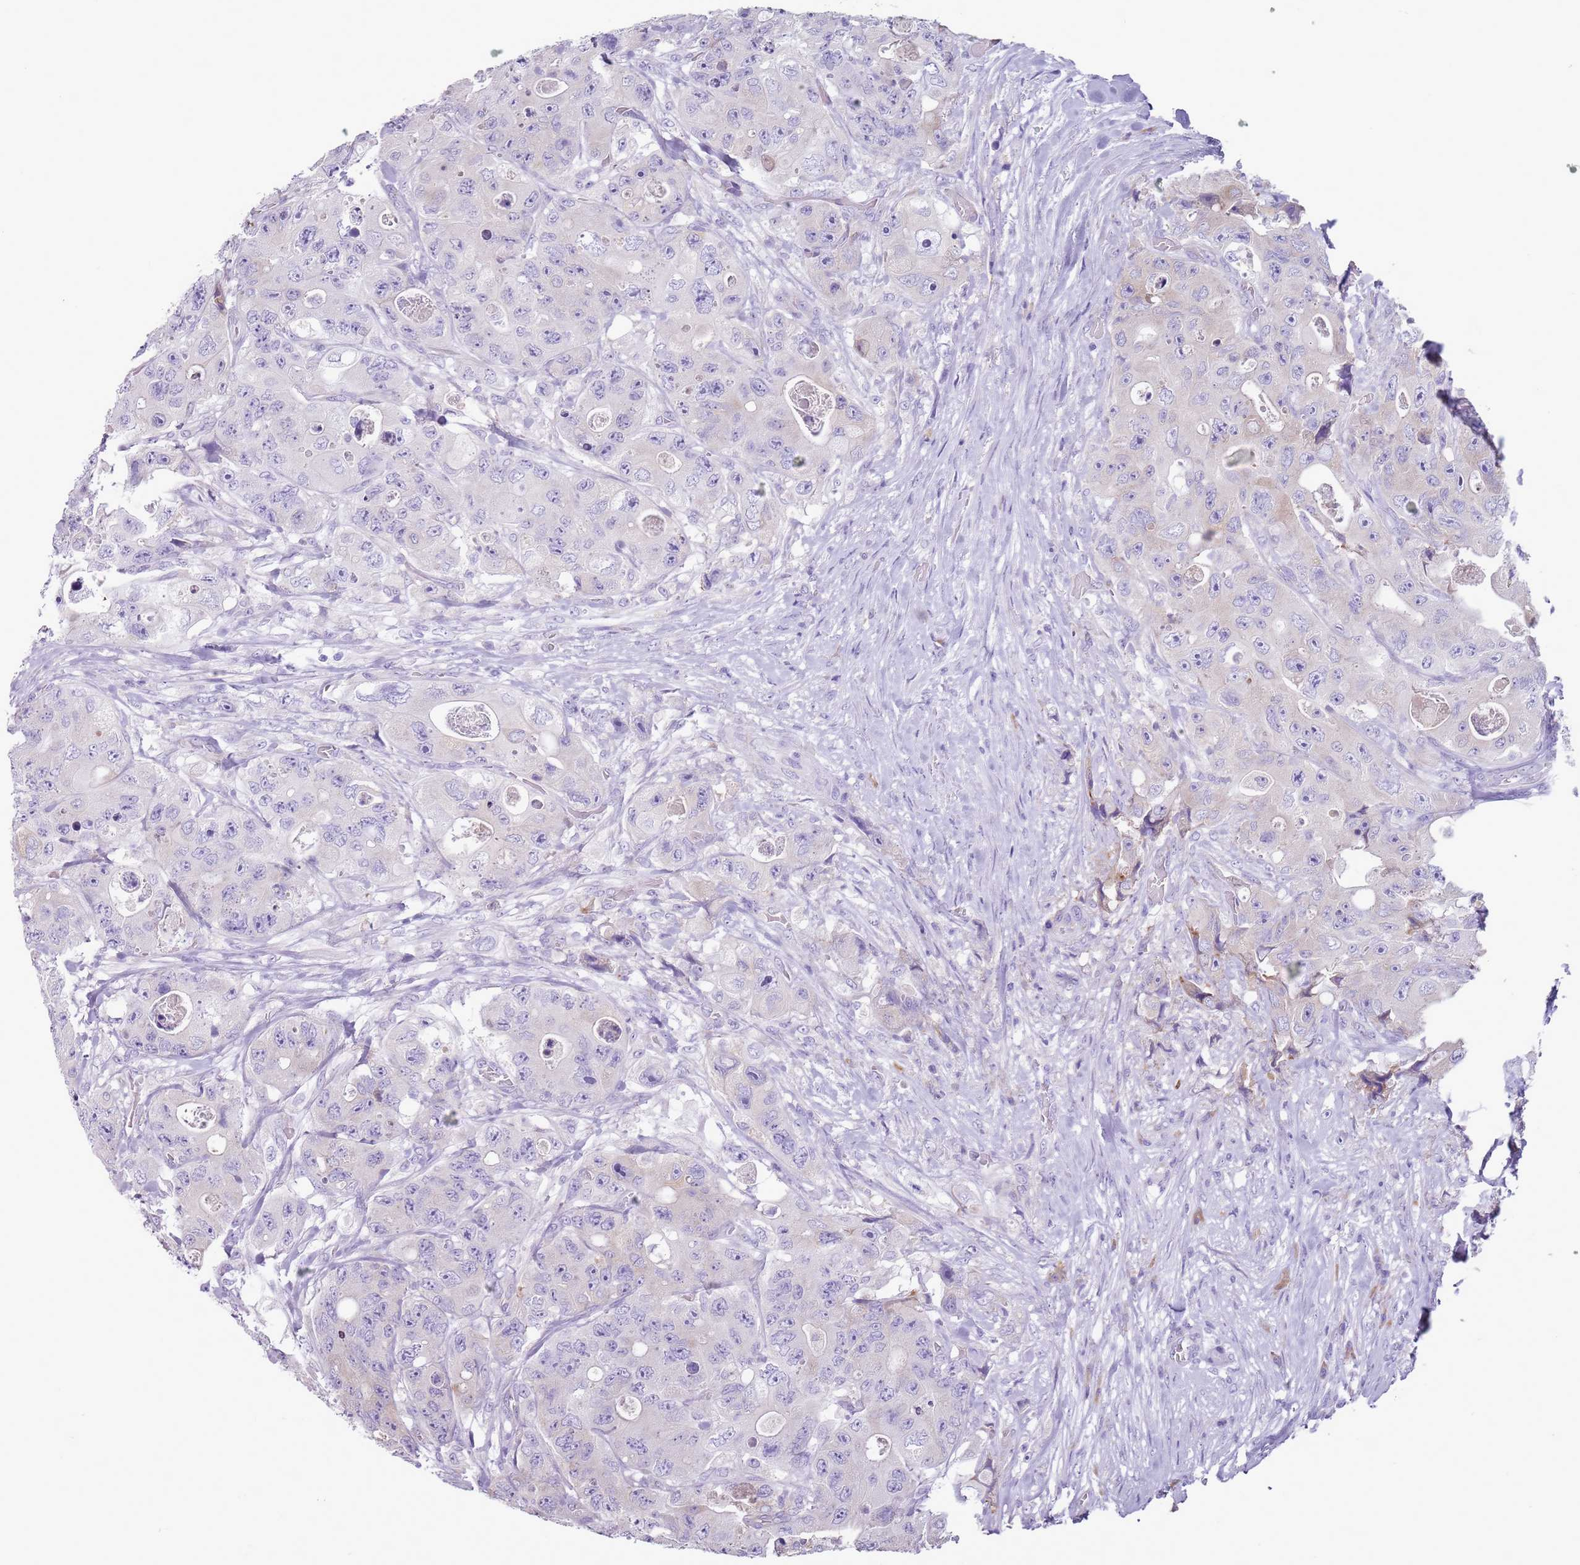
{"staining": {"intensity": "negative", "quantity": "none", "location": "none"}, "tissue": "colorectal cancer", "cell_type": "Tumor cells", "image_type": "cancer", "snomed": [{"axis": "morphology", "description": "Adenocarcinoma, NOS"}, {"axis": "topography", "description": "Colon"}], "caption": "Photomicrograph shows no significant protein expression in tumor cells of adenocarcinoma (colorectal).", "gene": "HYOU1", "patient": {"sex": "female", "age": 46}}